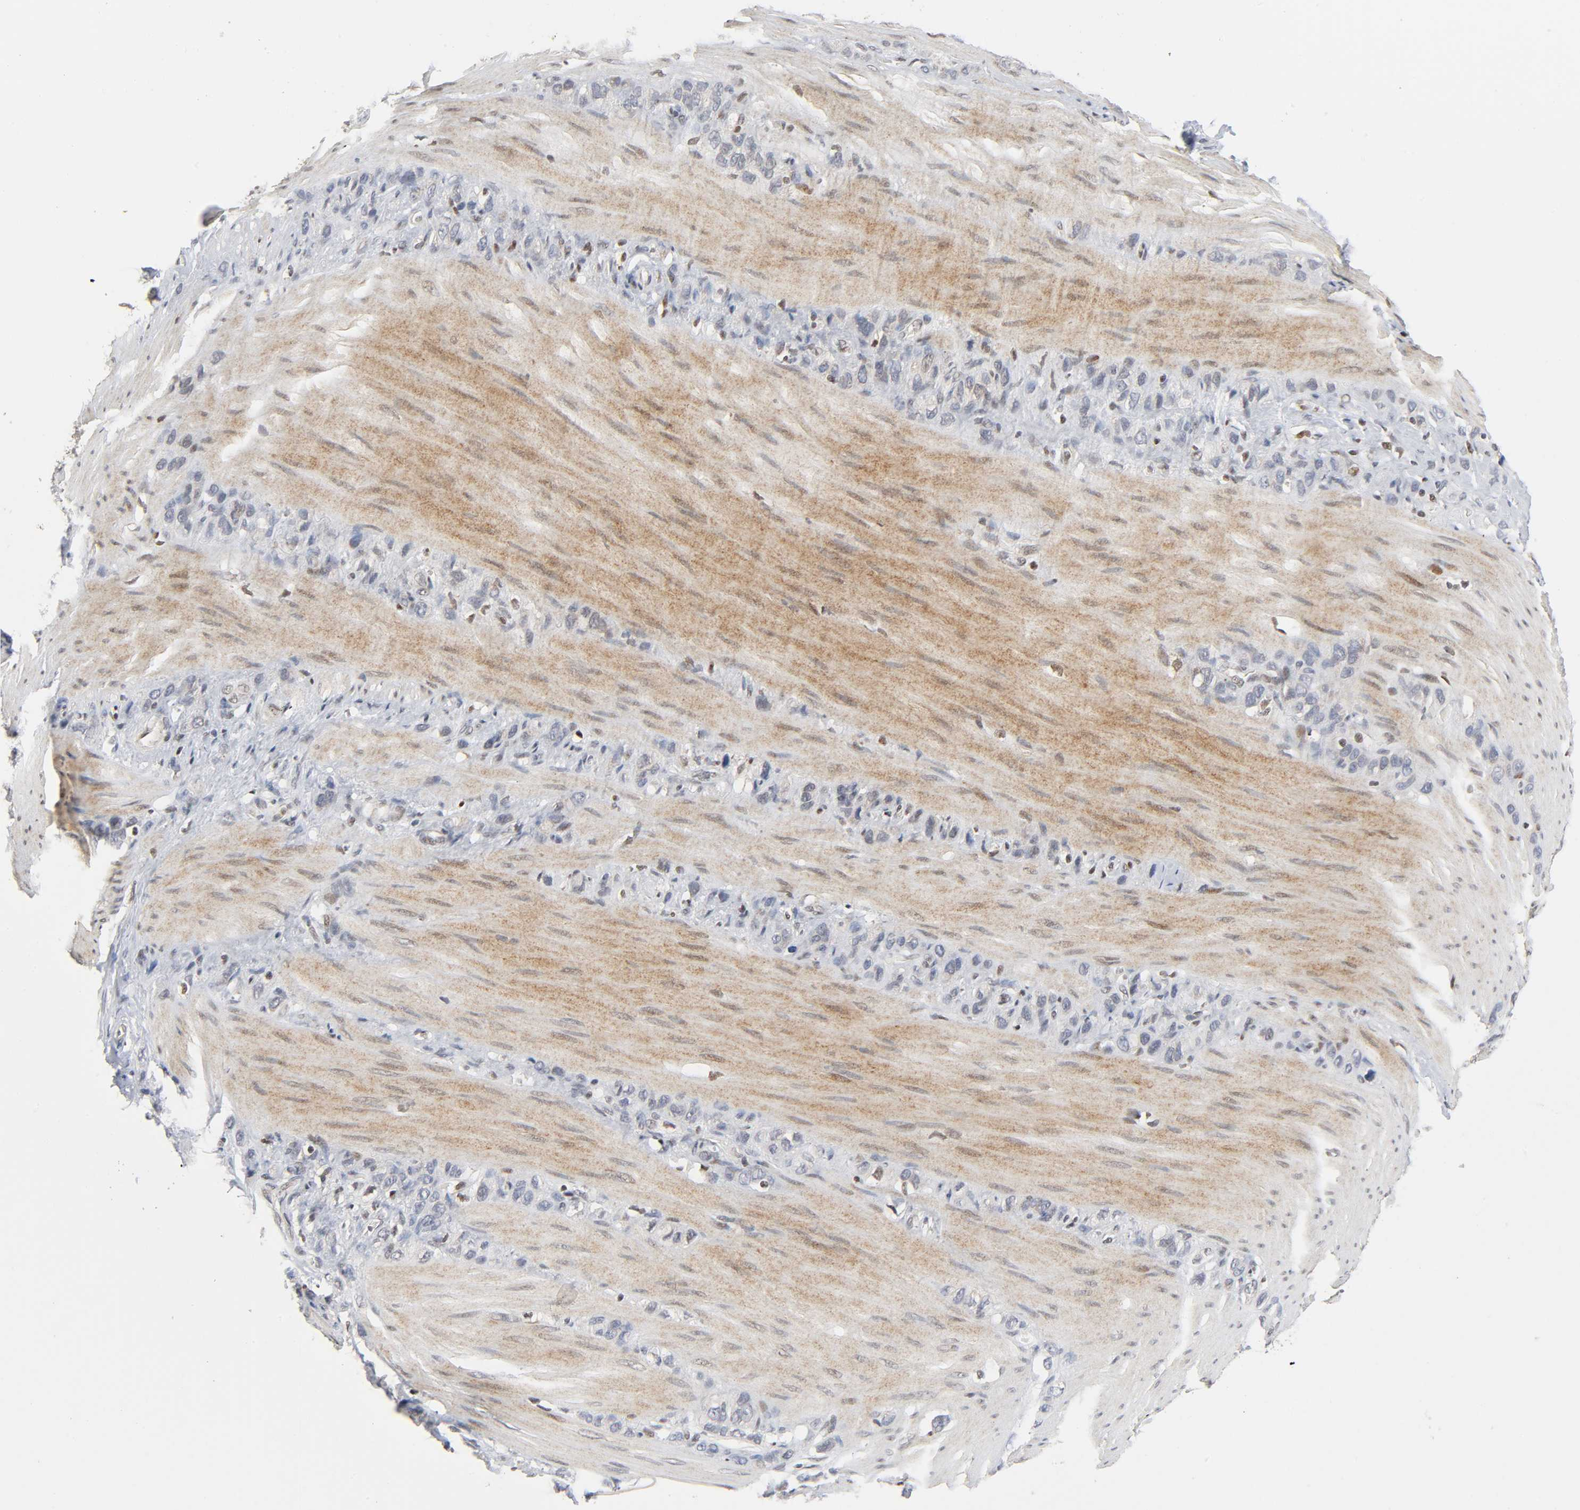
{"staining": {"intensity": "negative", "quantity": "none", "location": "none"}, "tissue": "stomach cancer", "cell_type": "Tumor cells", "image_type": "cancer", "snomed": [{"axis": "morphology", "description": "Normal tissue, NOS"}, {"axis": "morphology", "description": "Adenocarcinoma, NOS"}, {"axis": "morphology", "description": "Adenocarcinoma, High grade"}, {"axis": "topography", "description": "Stomach, upper"}, {"axis": "topography", "description": "Stomach"}], "caption": "A high-resolution micrograph shows IHC staining of stomach cancer, which displays no significant staining in tumor cells.", "gene": "KAT2B", "patient": {"sex": "female", "age": 65}}